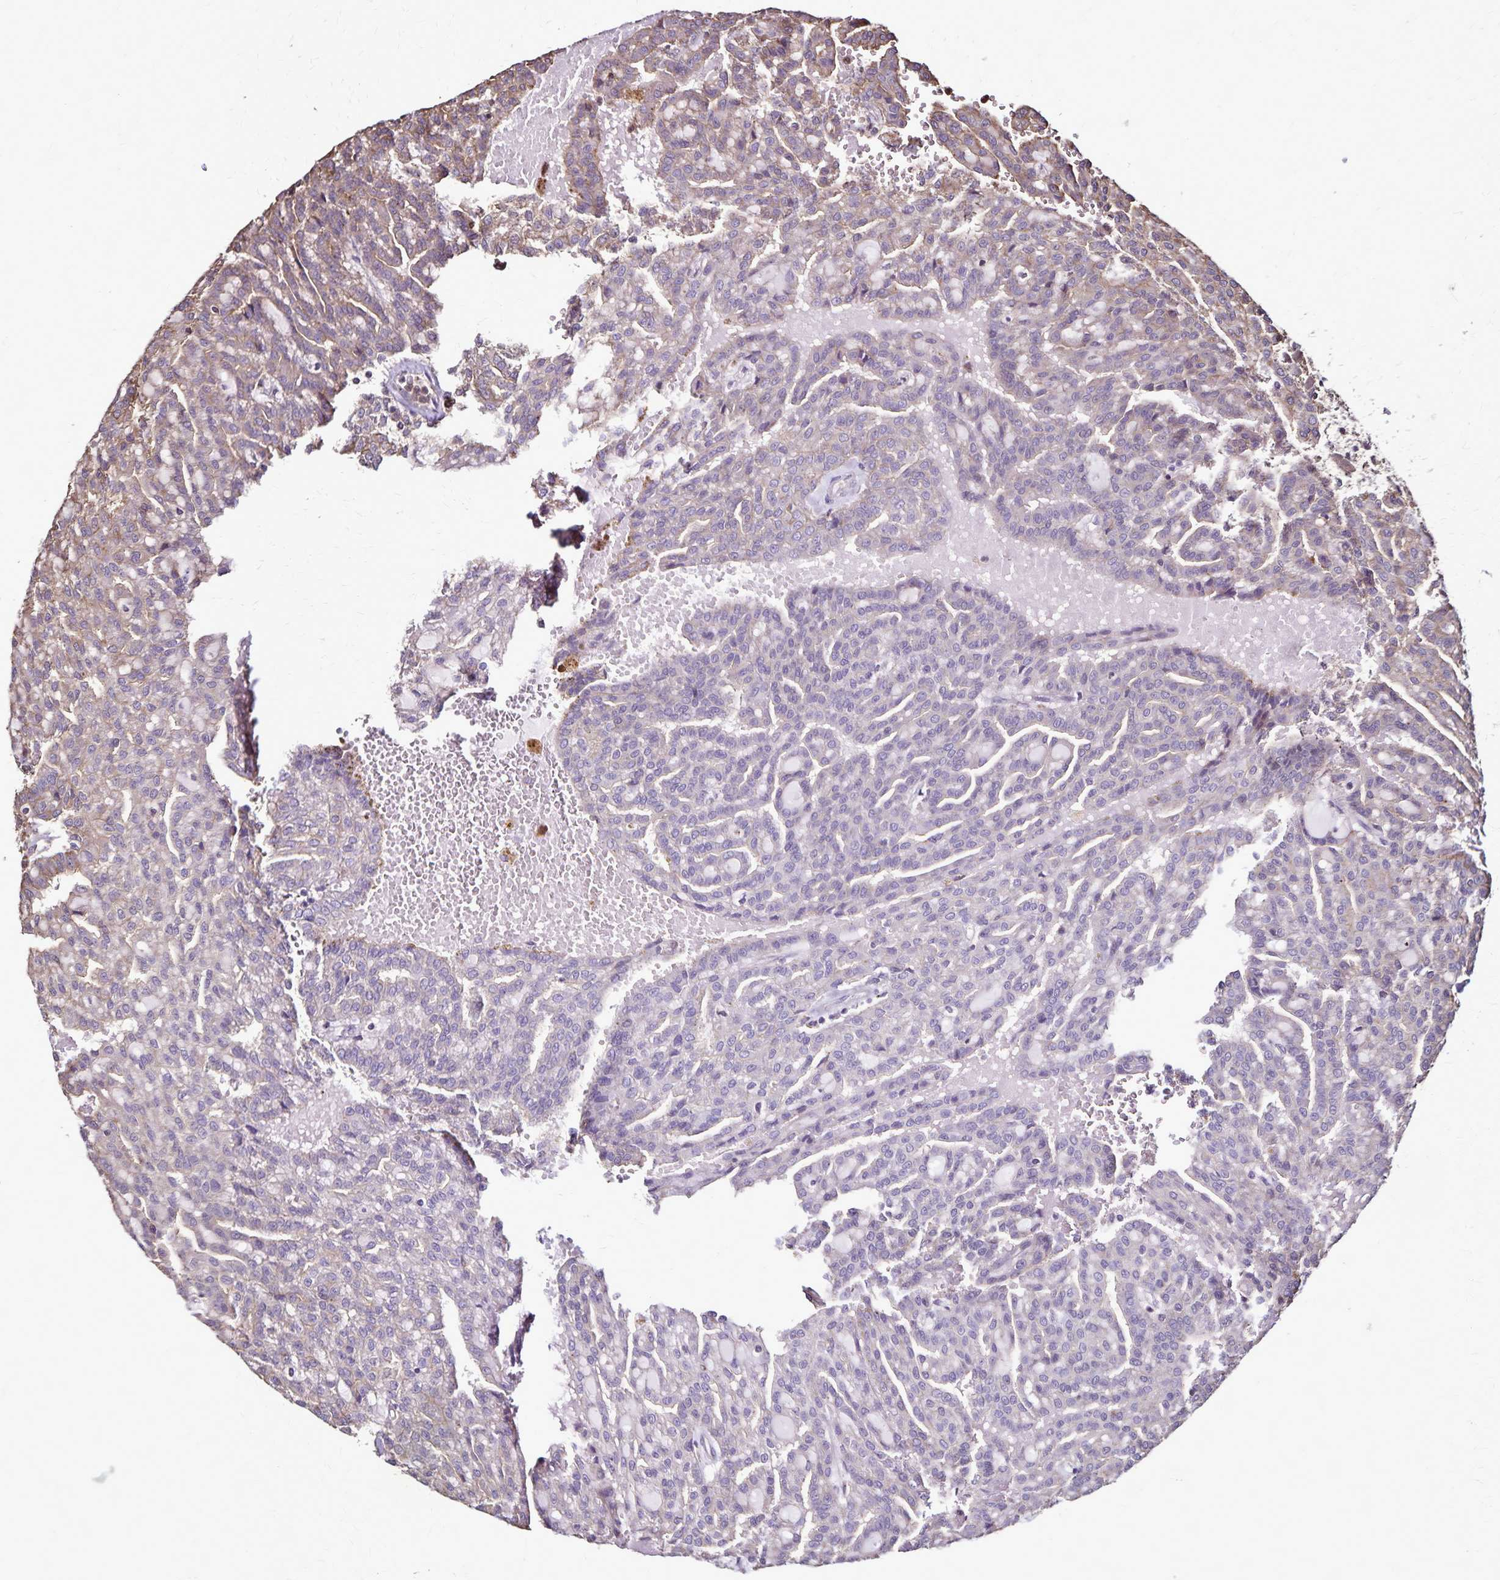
{"staining": {"intensity": "negative", "quantity": "none", "location": "none"}, "tissue": "renal cancer", "cell_type": "Tumor cells", "image_type": "cancer", "snomed": [{"axis": "morphology", "description": "Adenocarcinoma, NOS"}, {"axis": "topography", "description": "Kidney"}], "caption": "Immunohistochemistry of human renal cancer (adenocarcinoma) reveals no positivity in tumor cells.", "gene": "CHMP1B", "patient": {"sex": "male", "age": 63}}